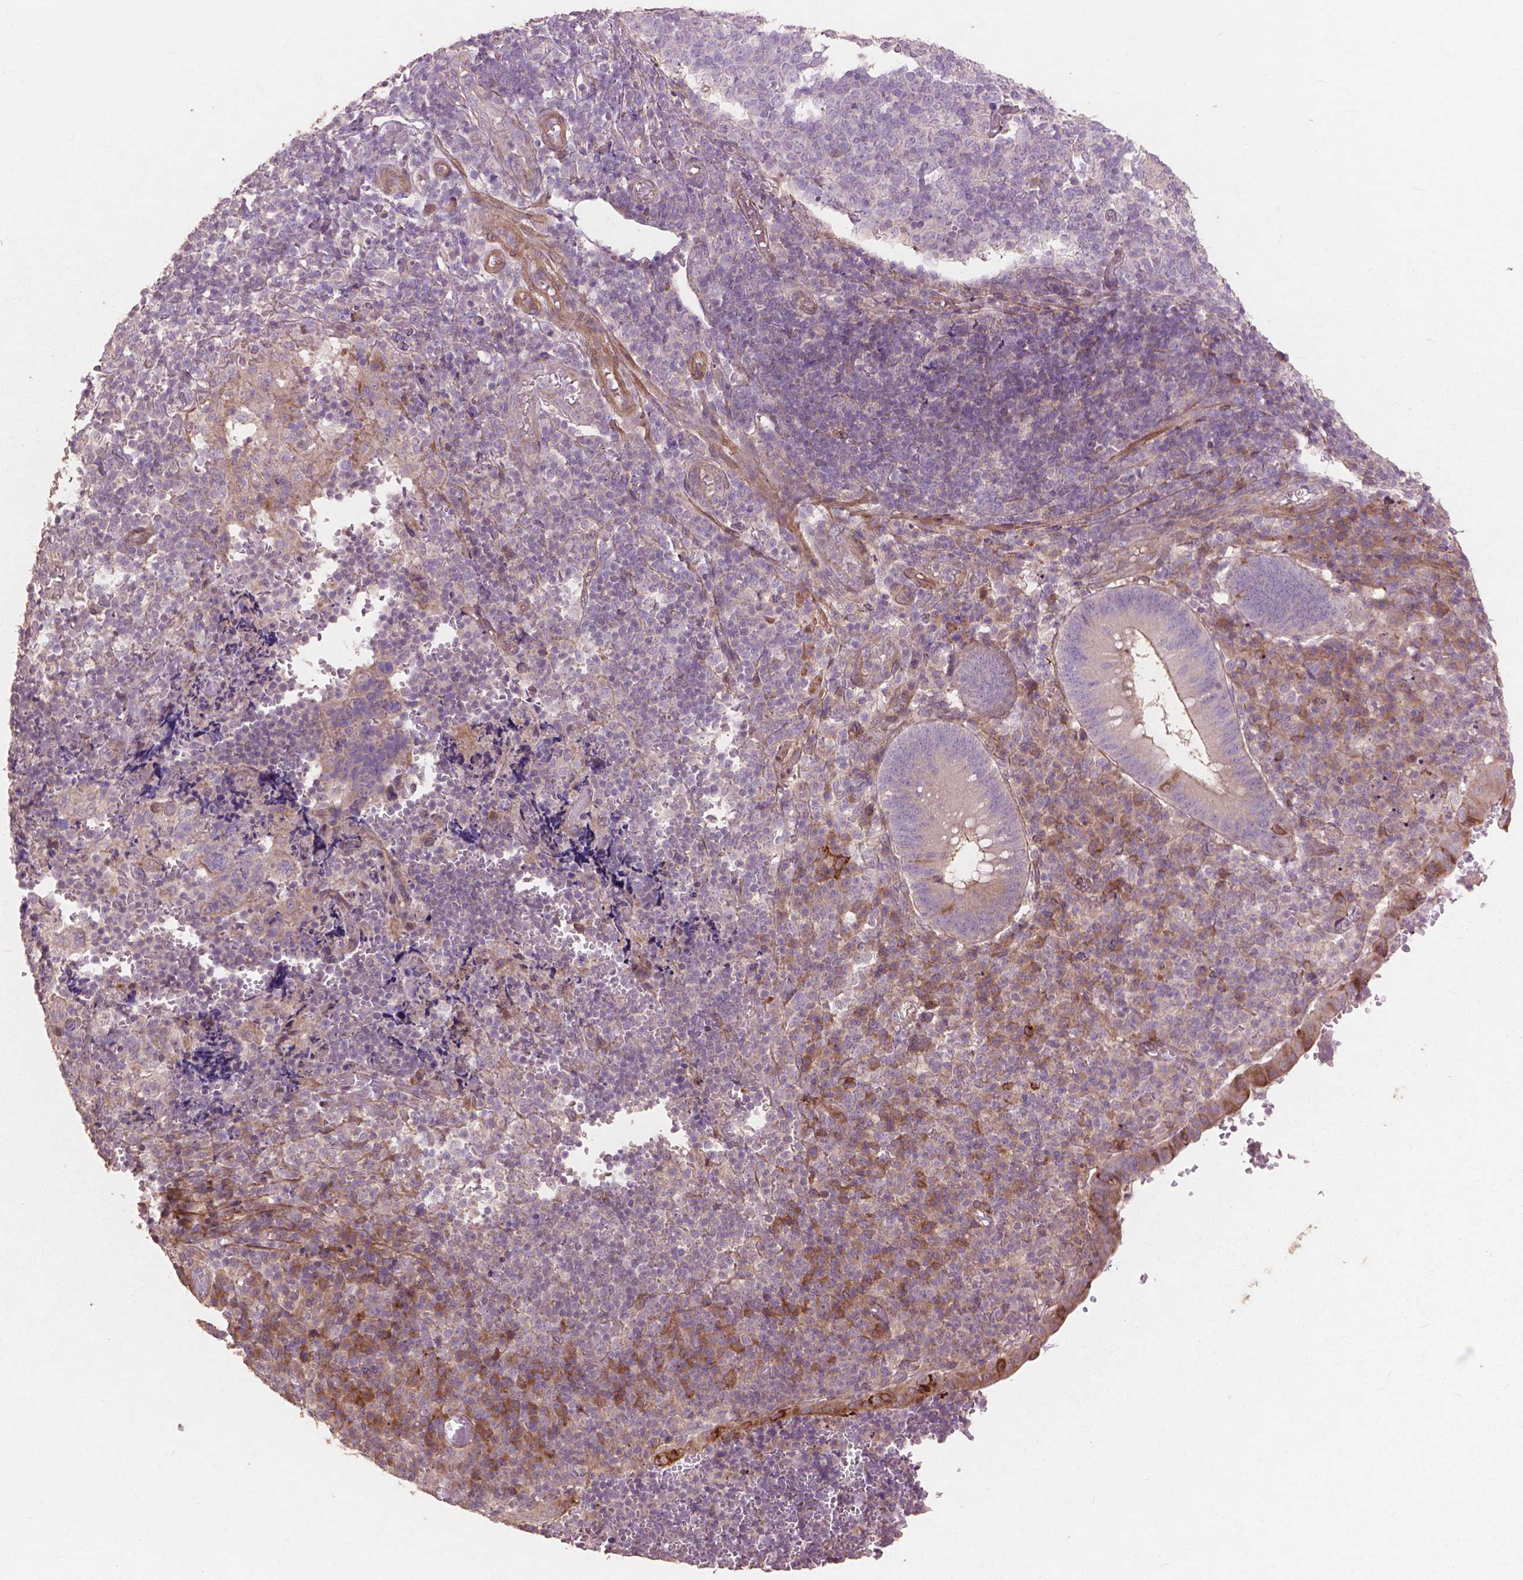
{"staining": {"intensity": "moderate", "quantity": "25%-75%", "location": "cytoplasmic/membranous"}, "tissue": "appendix", "cell_type": "Glandular cells", "image_type": "normal", "snomed": [{"axis": "morphology", "description": "Normal tissue, NOS"}, {"axis": "topography", "description": "Appendix"}], "caption": "A photomicrograph showing moderate cytoplasmic/membranous staining in approximately 25%-75% of glandular cells in normal appendix, as visualized by brown immunohistochemical staining.", "gene": "FNIP1", "patient": {"sex": "male", "age": 18}}